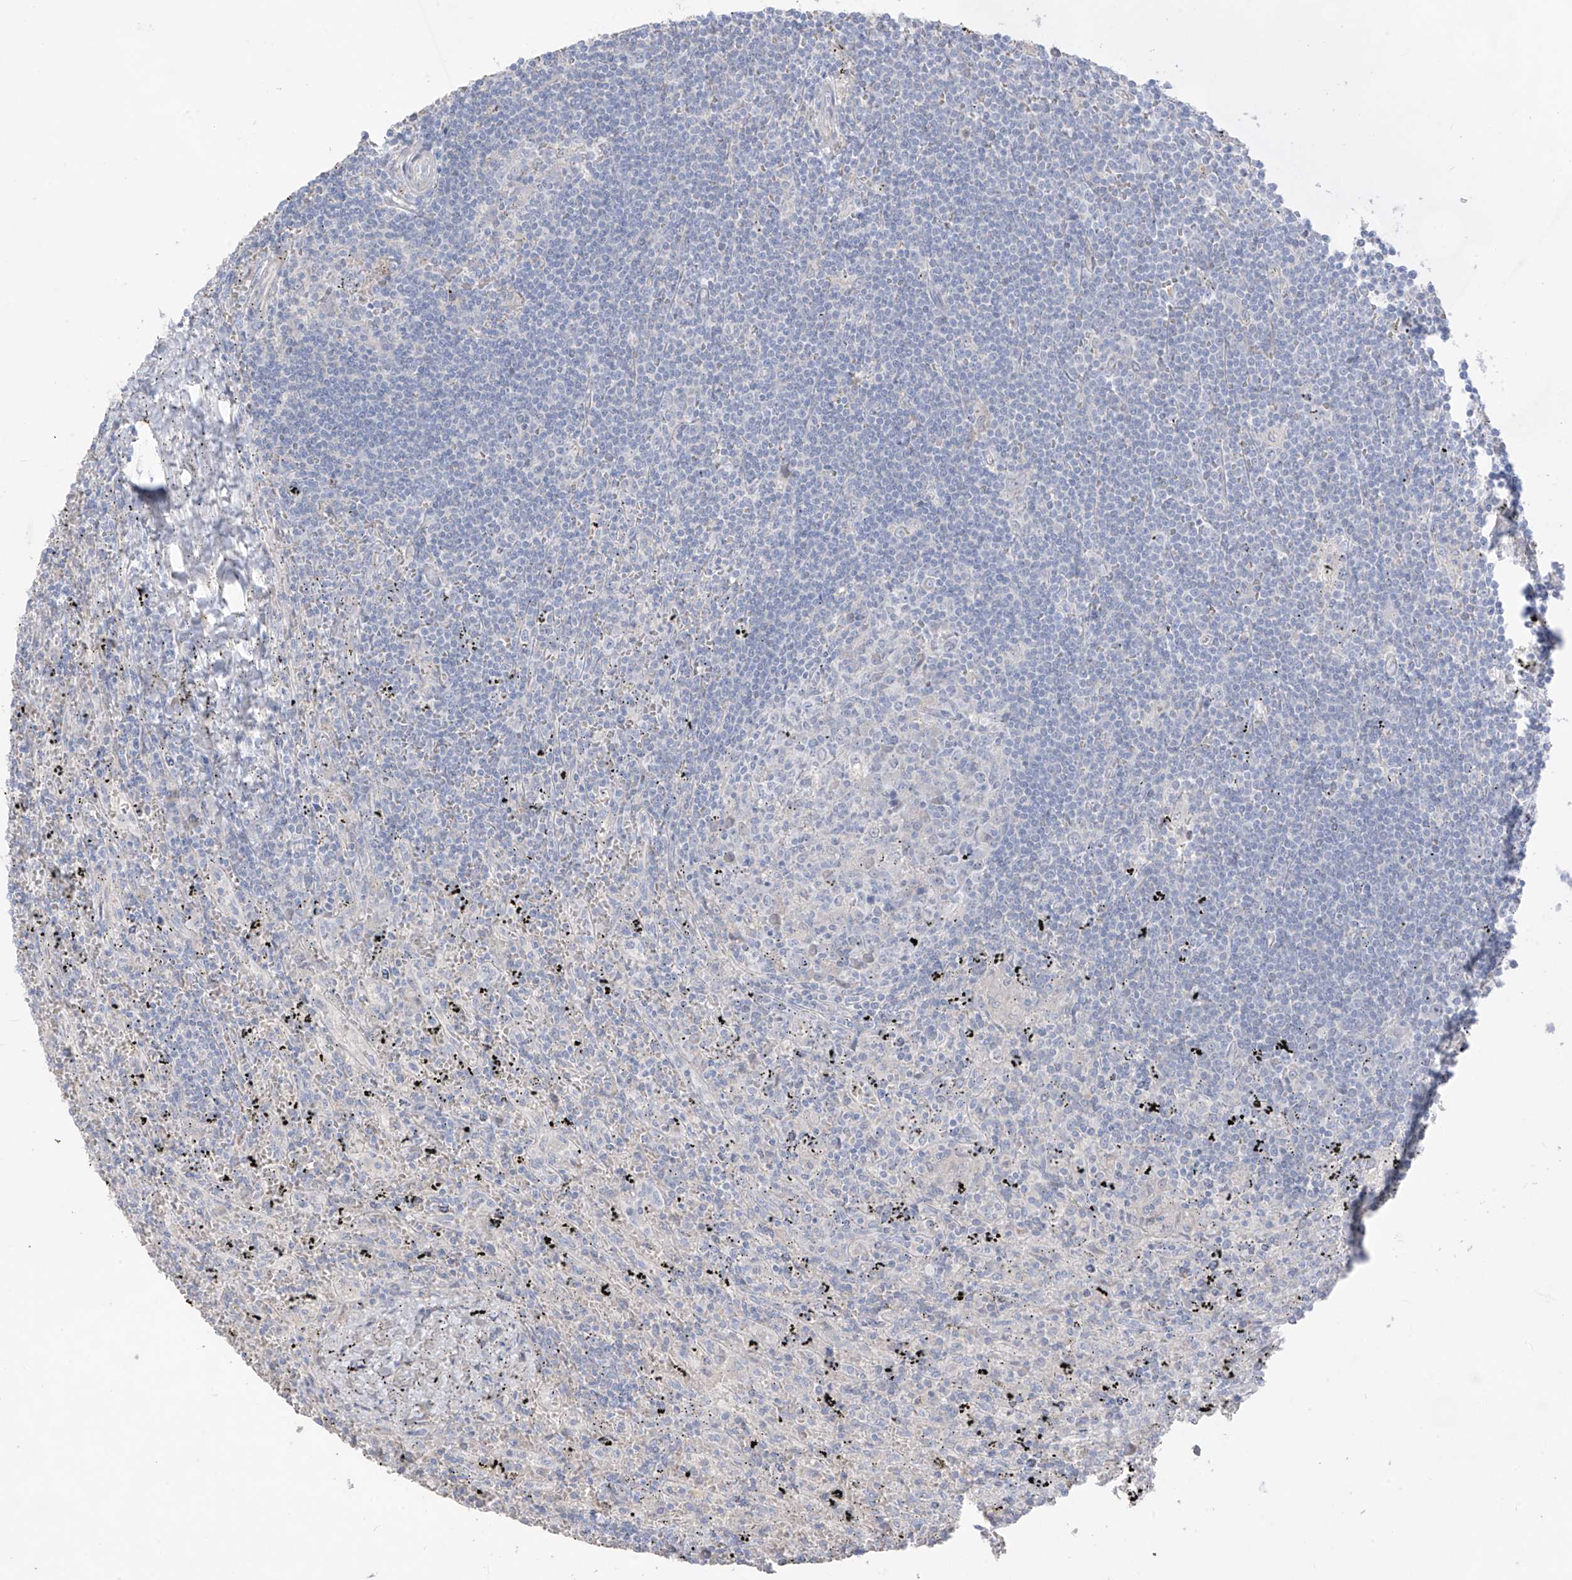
{"staining": {"intensity": "negative", "quantity": "none", "location": "none"}, "tissue": "lymphoma", "cell_type": "Tumor cells", "image_type": "cancer", "snomed": [{"axis": "morphology", "description": "Malignant lymphoma, non-Hodgkin's type, Low grade"}, {"axis": "topography", "description": "Spleen"}], "caption": "A high-resolution micrograph shows immunohistochemistry (IHC) staining of low-grade malignant lymphoma, non-Hodgkin's type, which demonstrates no significant staining in tumor cells.", "gene": "ASPRV1", "patient": {"sex": "male", "age": 76}}